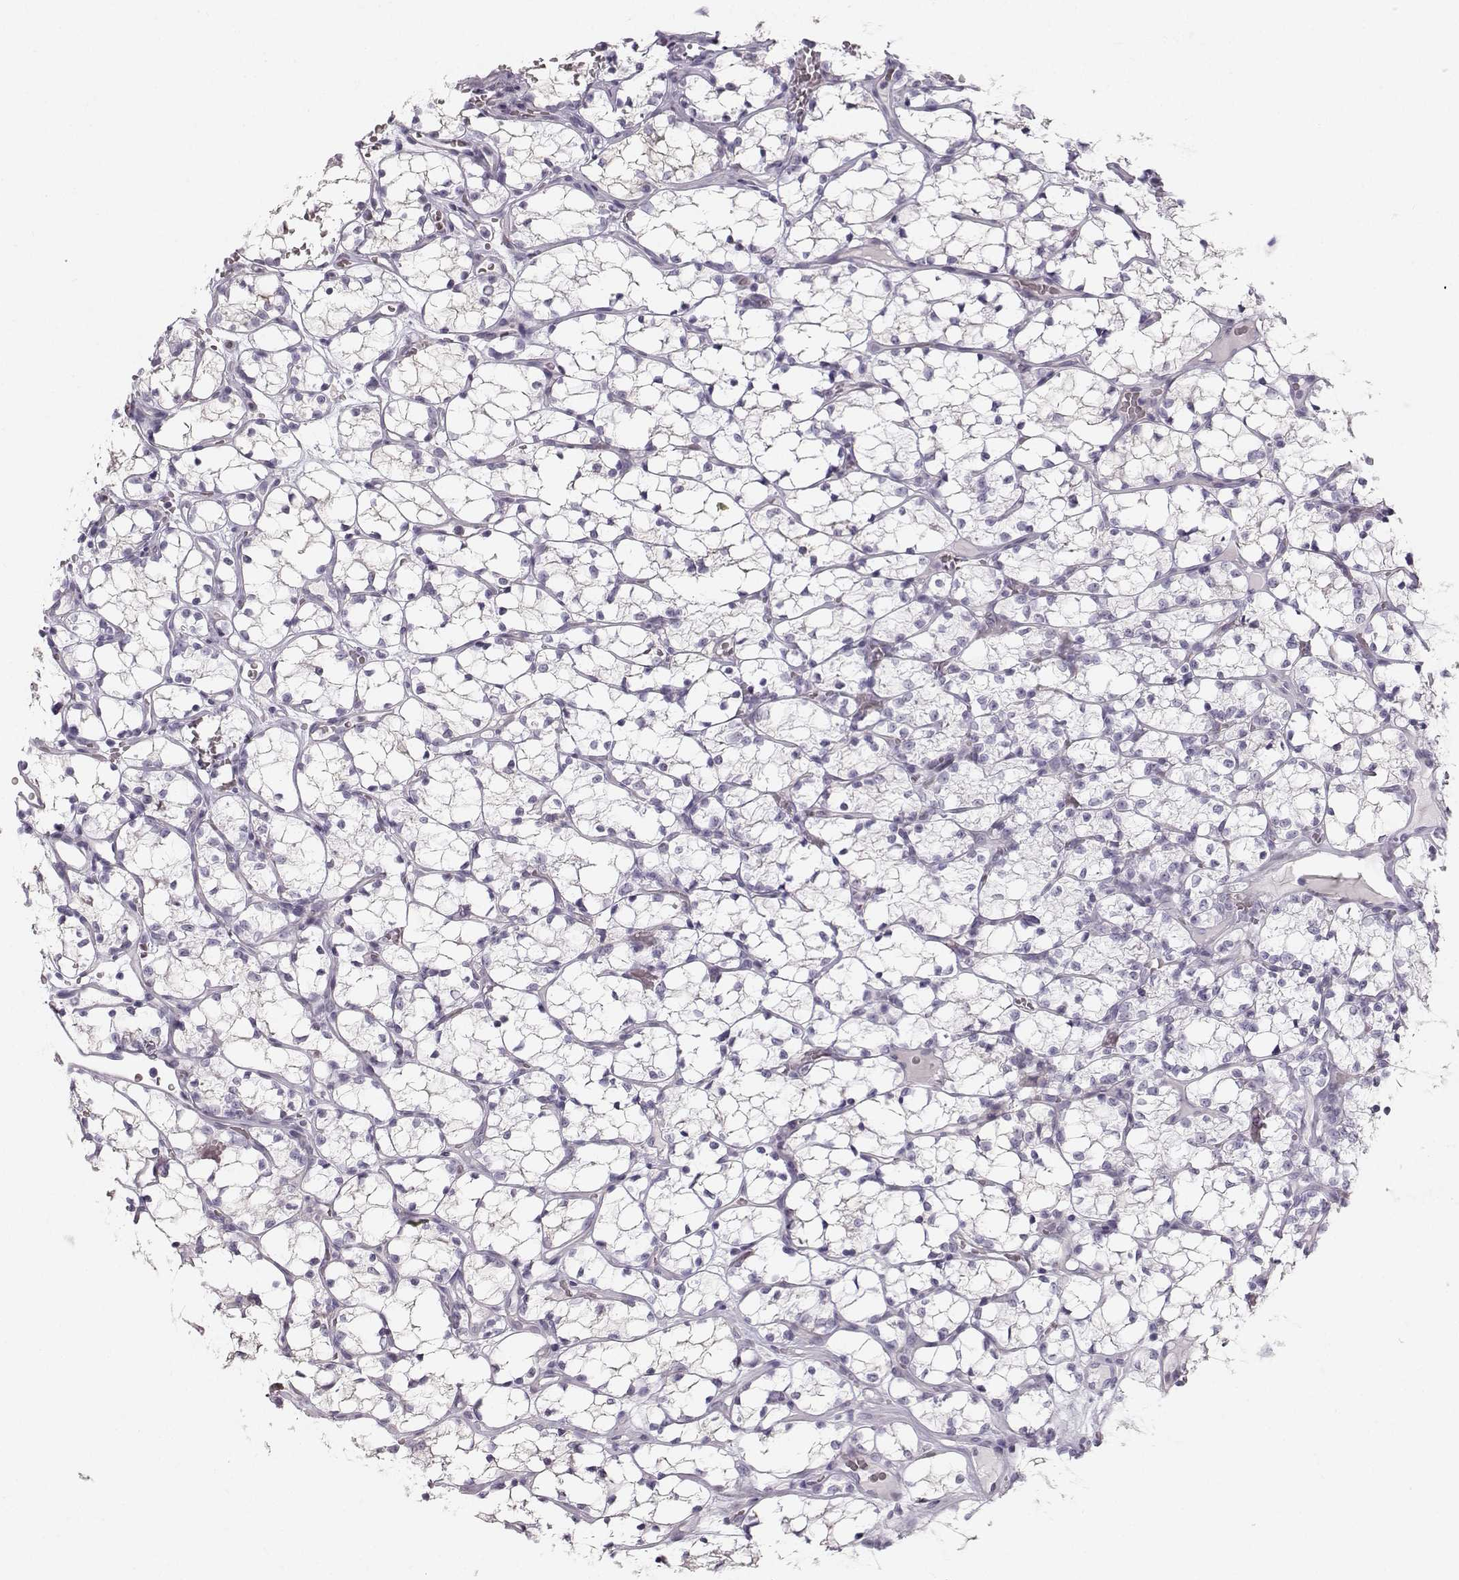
{"staining": {"intensity": "negative", "quantity": "none", "location": "none"}, "tissue": "renal cancer", "cell_type": "Tumor cells", "image_type": "cancer", "snomed": [{"axis": "morphology", "description": "Adenocarcinoma, NOS"}, {"axis": "topography", "description": "Kidney"}], "caption": "Human renal cancer stained for a protein using immunohistochemistry displays no staining in tumor cells.", "gene": "CASR", "patient": {"sex": "female", "age": 69}}